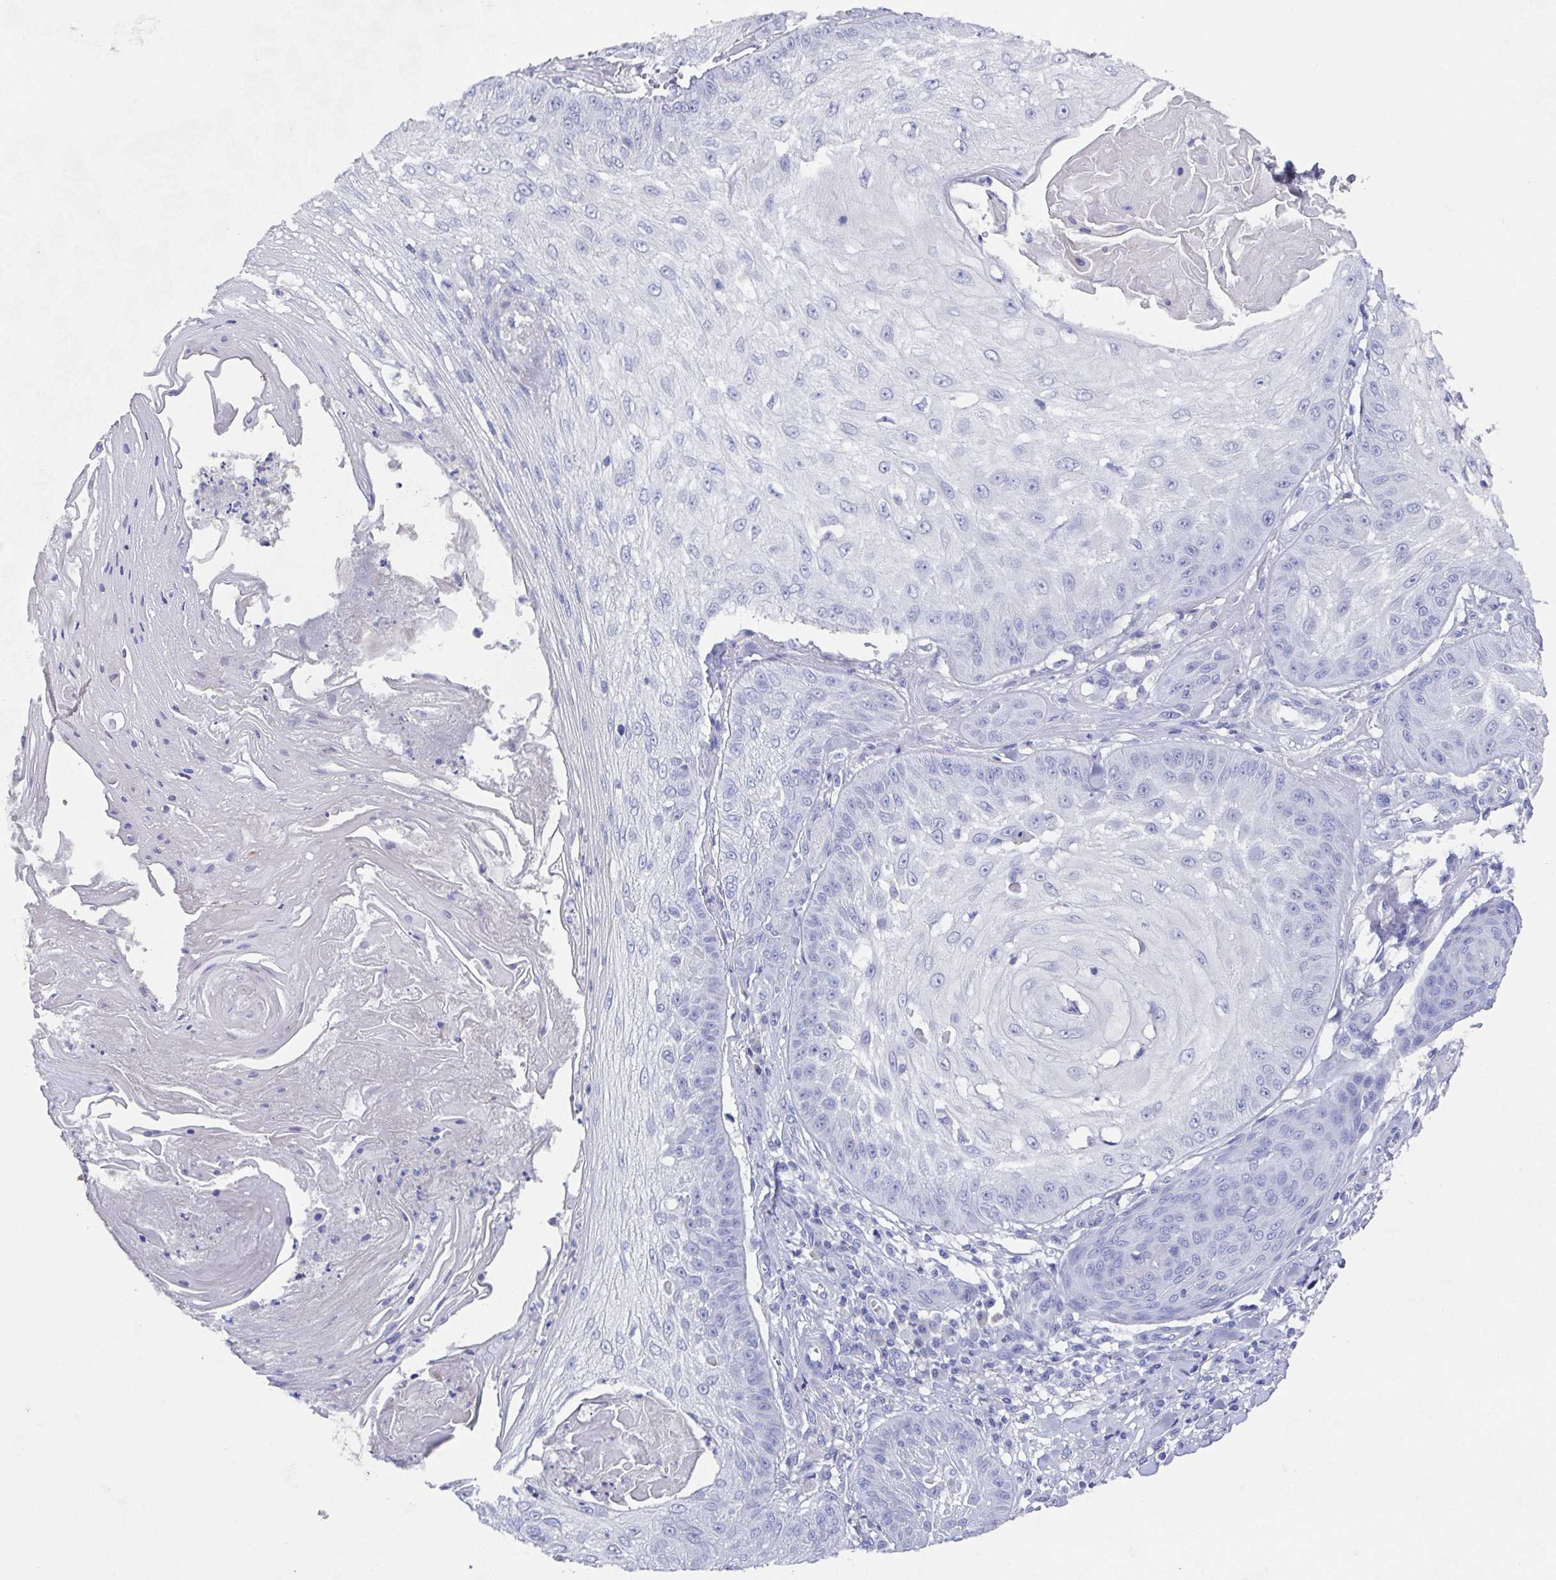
{"staining": {"intensity": "negative", "quantity": "none", "location": "none"}, "tissue": "skin cancer", "cell_type": "Tumor cells", "image_type": "cancer", "snomed": [{"axis": "morphology", "description": "Squamous cell carcinoma, NOS"}, {"axis": "topography", "description": "Skin"}], "caption": "Immunohistochemistry (IHC) of human skin cancer (squamous cell carcinoma) shows no positivity in tumor cells. (DAB immunohistochemistry with hematoxylin counter stain).", "gene": "SSC4D", "patient": {"sex": "male", "age": 70}}